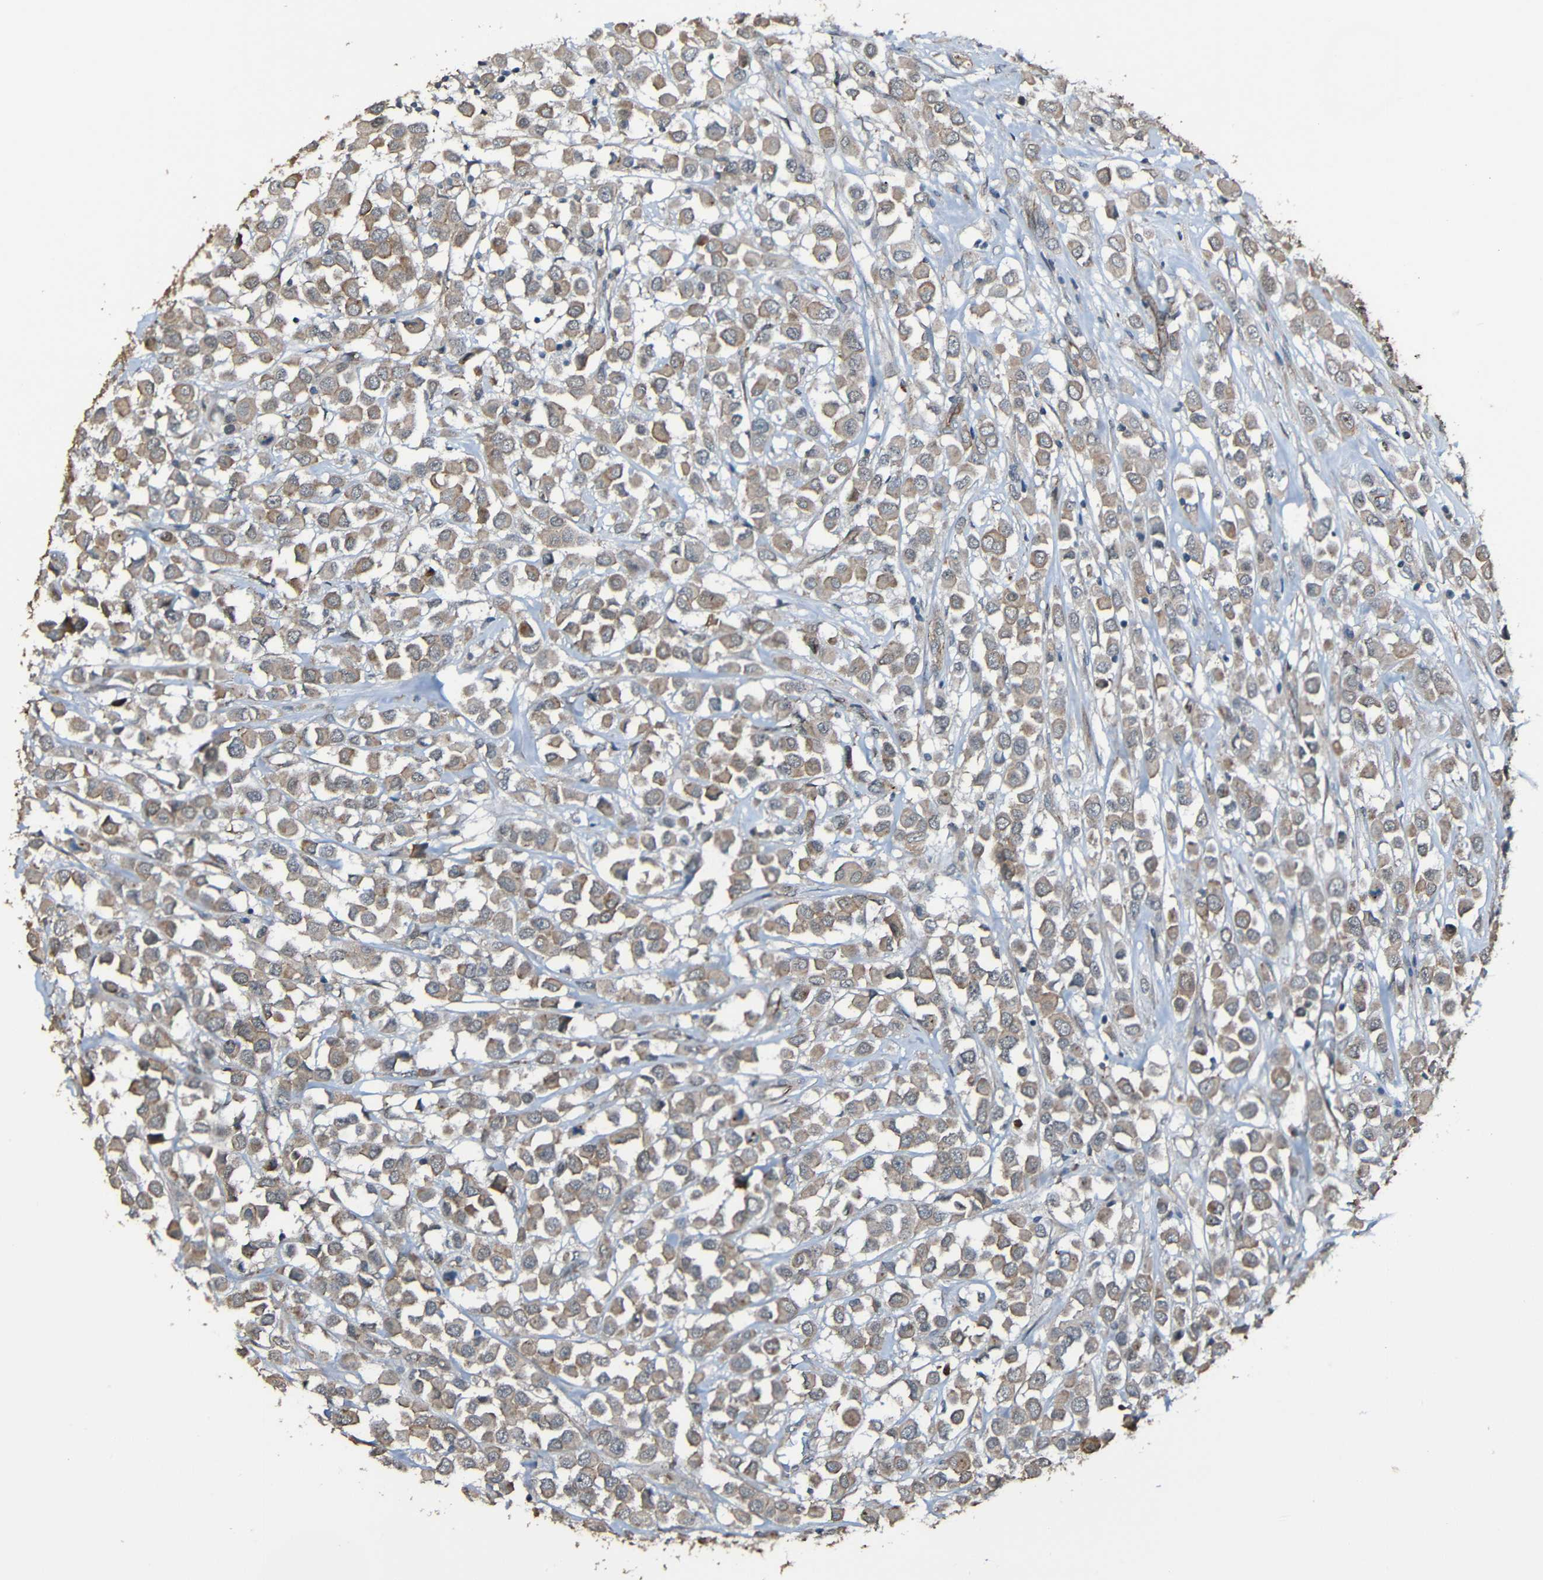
{"staining": {"intensity": "weak", "quantity": ">75%", "location": "cytoplasmic/membranous"}, "tissue": "breast cancer", "cell_type": "Tumor cells", "image_type": "cancer", "snomed": [{"axis": "morphology", "description": "Duct carcinoma"}, {"axis": "topography", "description": "Breast"}], "caption": "A photomicrograph of breast cancer stained for a protein displays weak cytoplasmic/membranous brown staining in tumor cells.", "gene": "LGR5", "patient": {"sex": "female", "age": 61}}